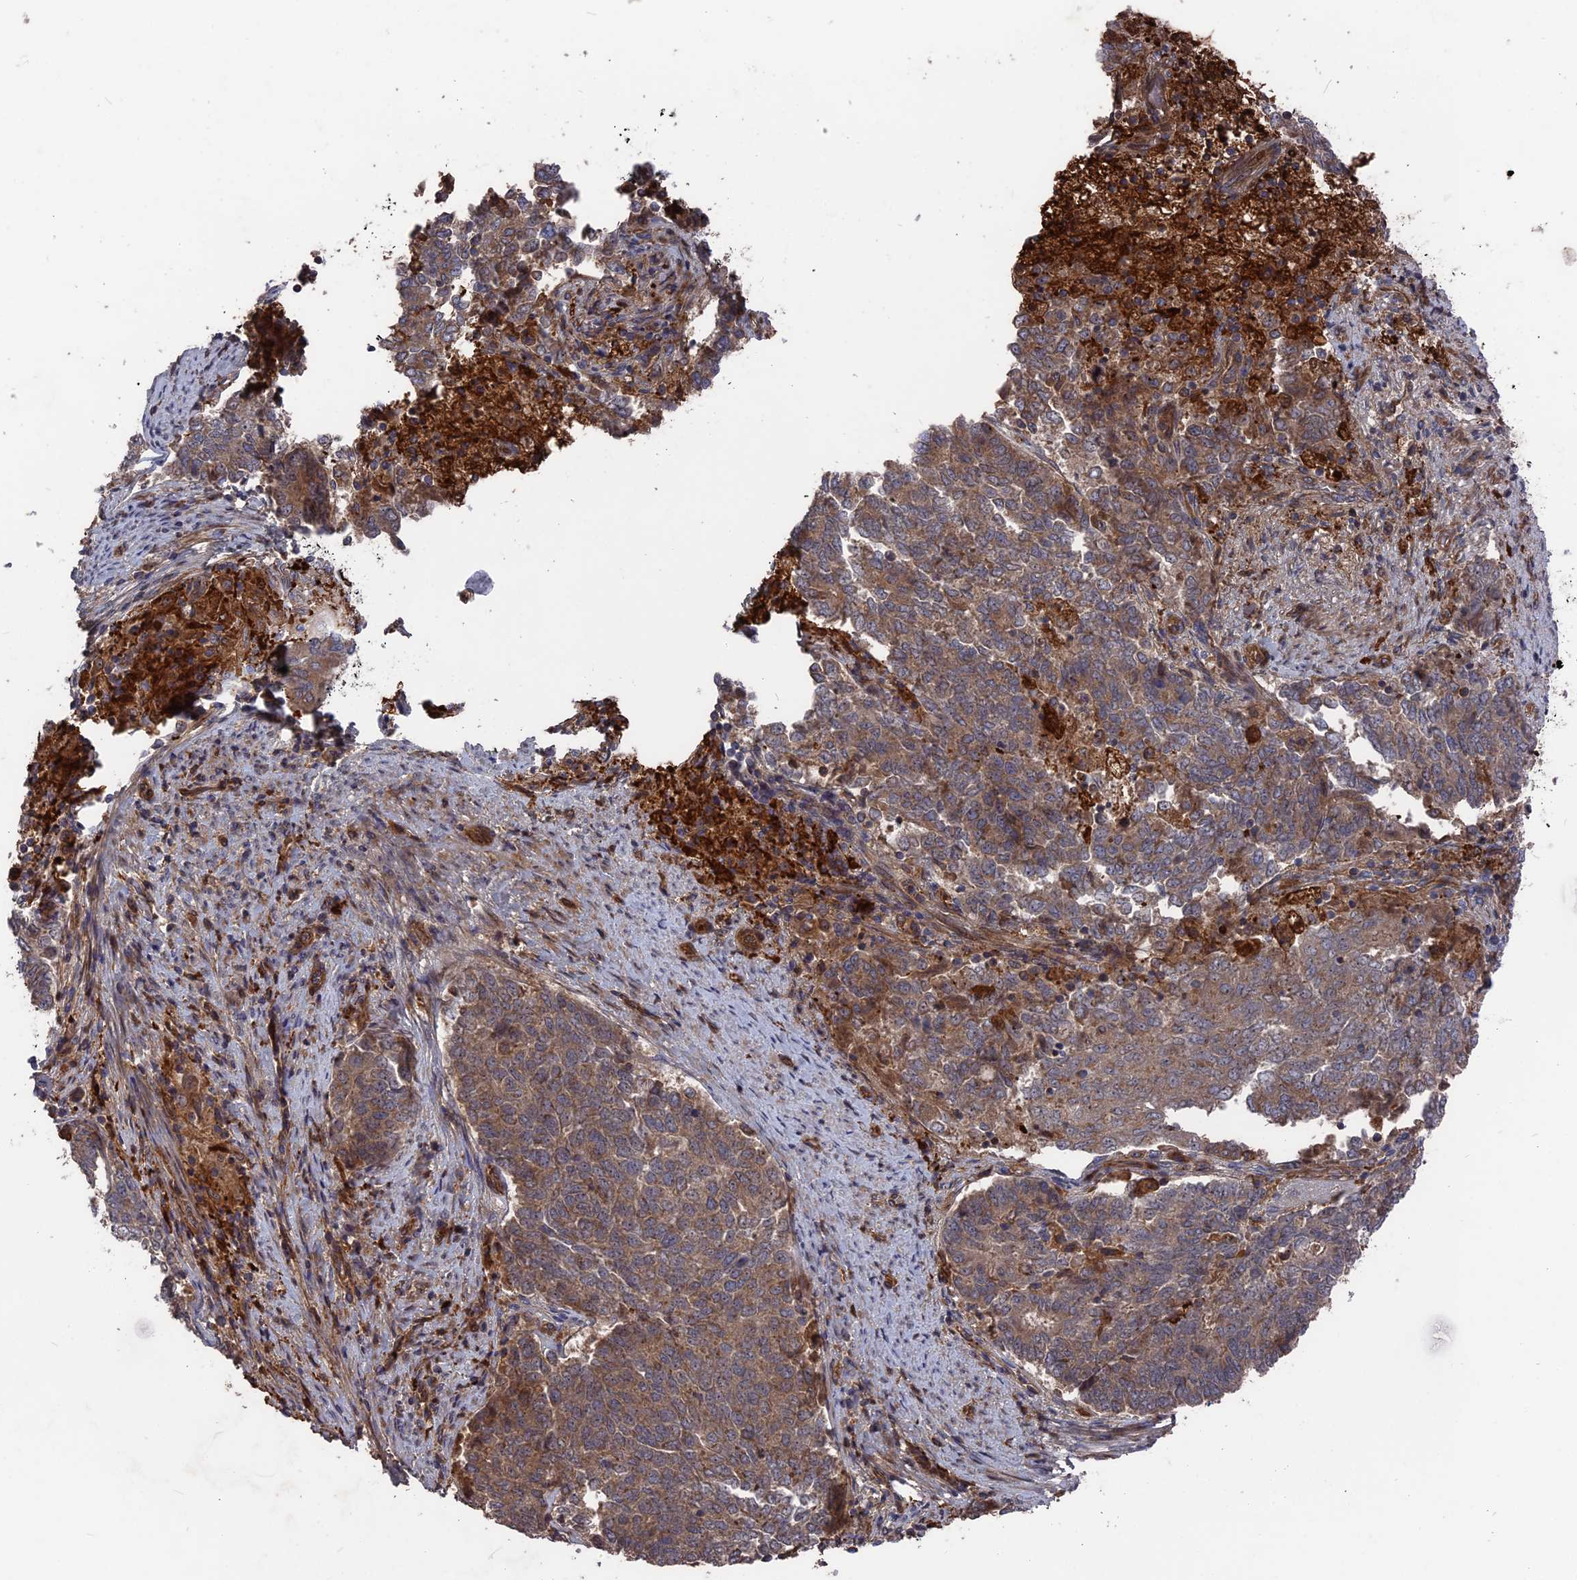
{"staining": {"intensity": "weak", "quantity": ">75%", "location": "cytoplasmic/membranous"}, "tissue": "endometrial cancer", "cell_type": "Tumor cells", "image_type": "cancer", "snomed": [{"axis": "morphology", "description": "Adenocarcinoma, NOS"}, {"axis": "topography", "description": "Endometrium"}], "caption": "Immunohistochemical staining of endometrial cancer (adenocarcinoma) reveals low levels of weak cytoplasmic/membranous positivity in approximately >75% of tumor cells.", "gene": "DEF8", "patient": {"sex": "female", "age": 80}}